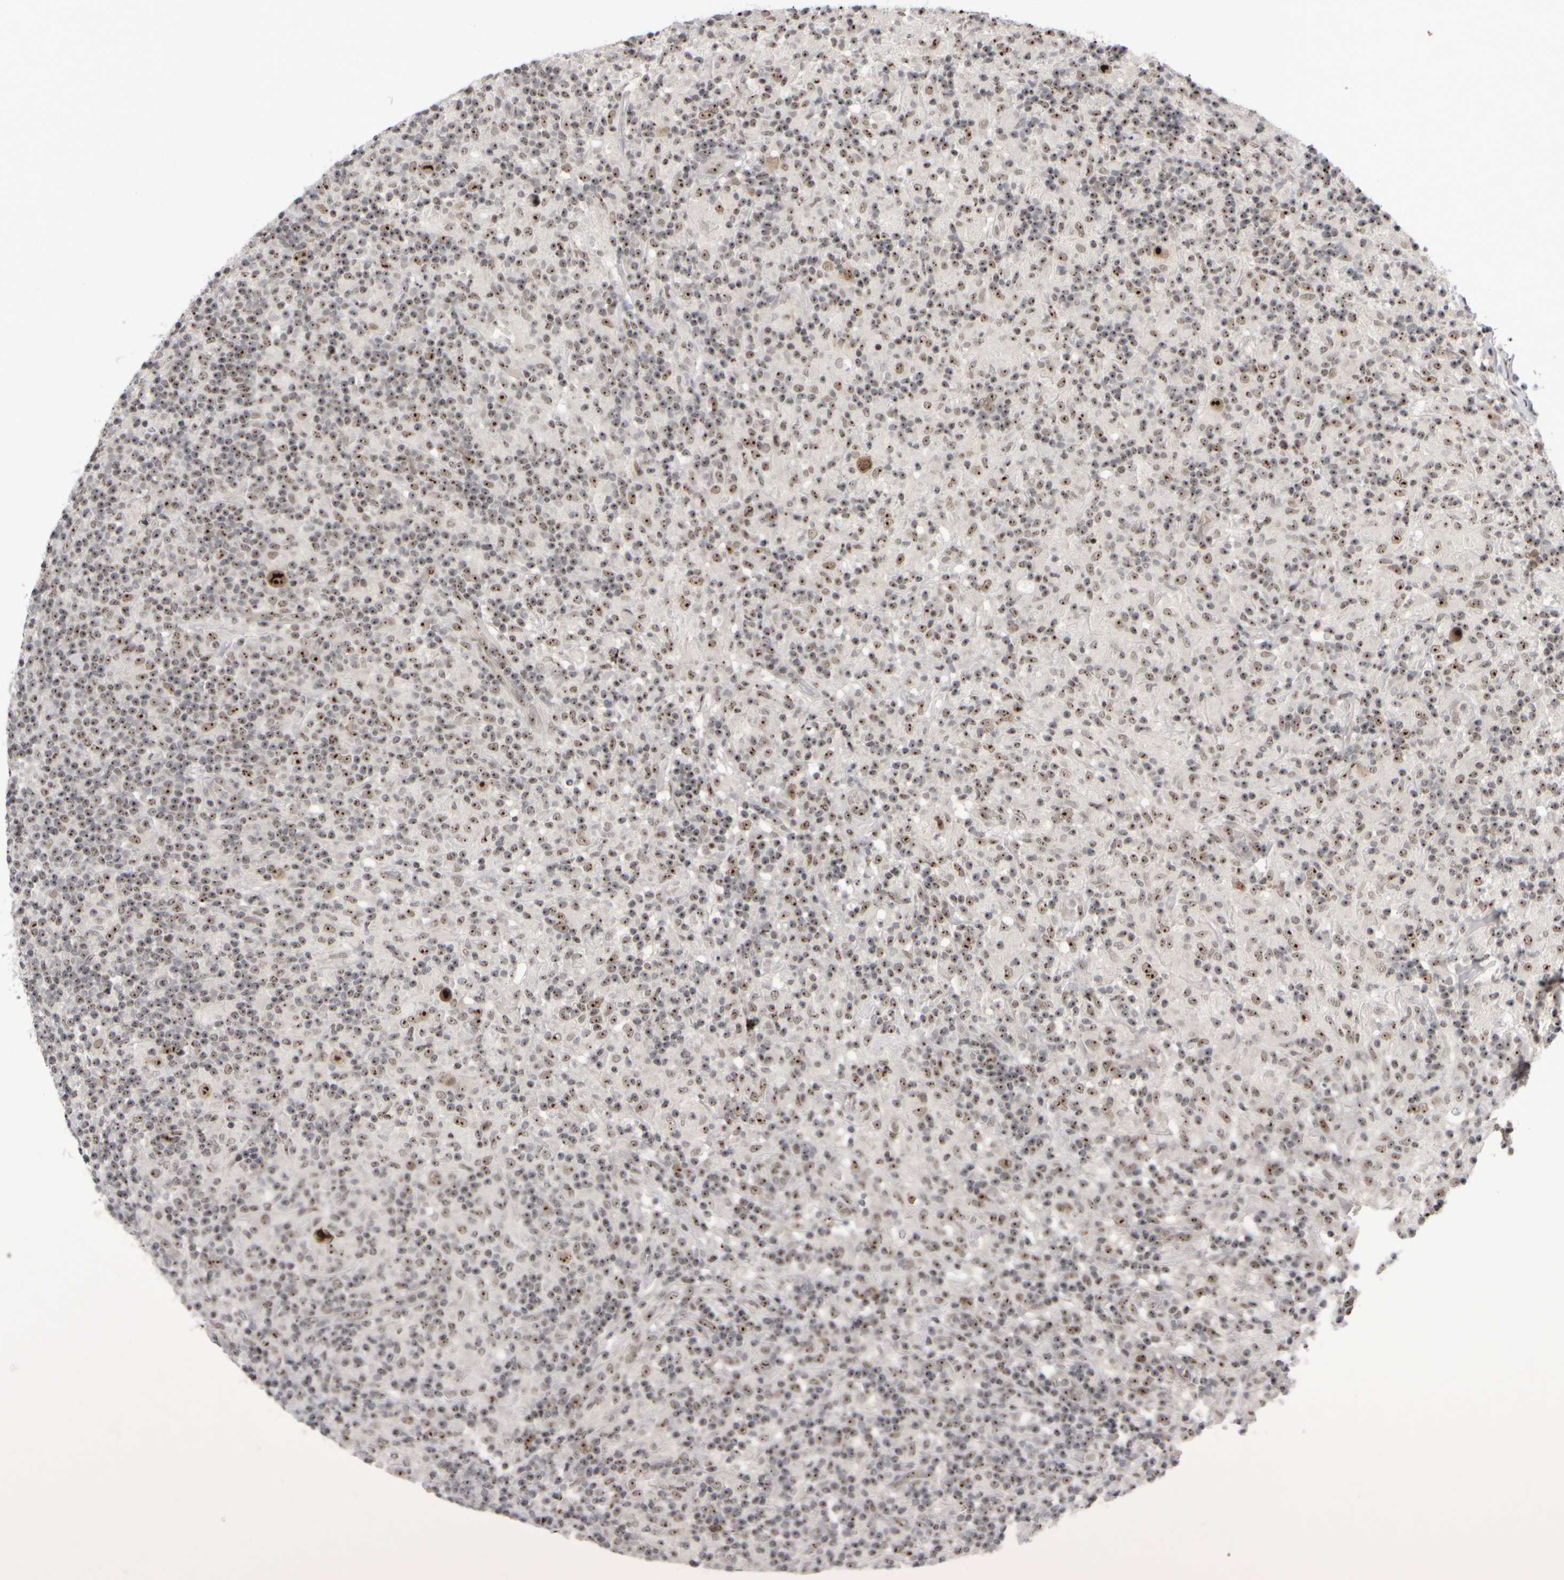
{"staining": {"intensity": "strong", "quantity": ">75%", "location": "nuclear"}, "tissue": "lymphoma", "cell_type": "Tumor cells", "image_type": "cancer", "snomed": [{"axis": "morphology", "description": "Hodgkin's disease, NOS"}, {"axis": "topography", "description": "Lymph node"}], "caption": "Protein staining shows strong nuclear staining in about >75% of tumor cells in Hodgkin's disease. The staining was performed using DAB, with brown indicating positive protein expression. Nuclei are stained blue with hematoxylin.", "gene": "SURF6", "patient": {"sex": "male", "age": 70}}